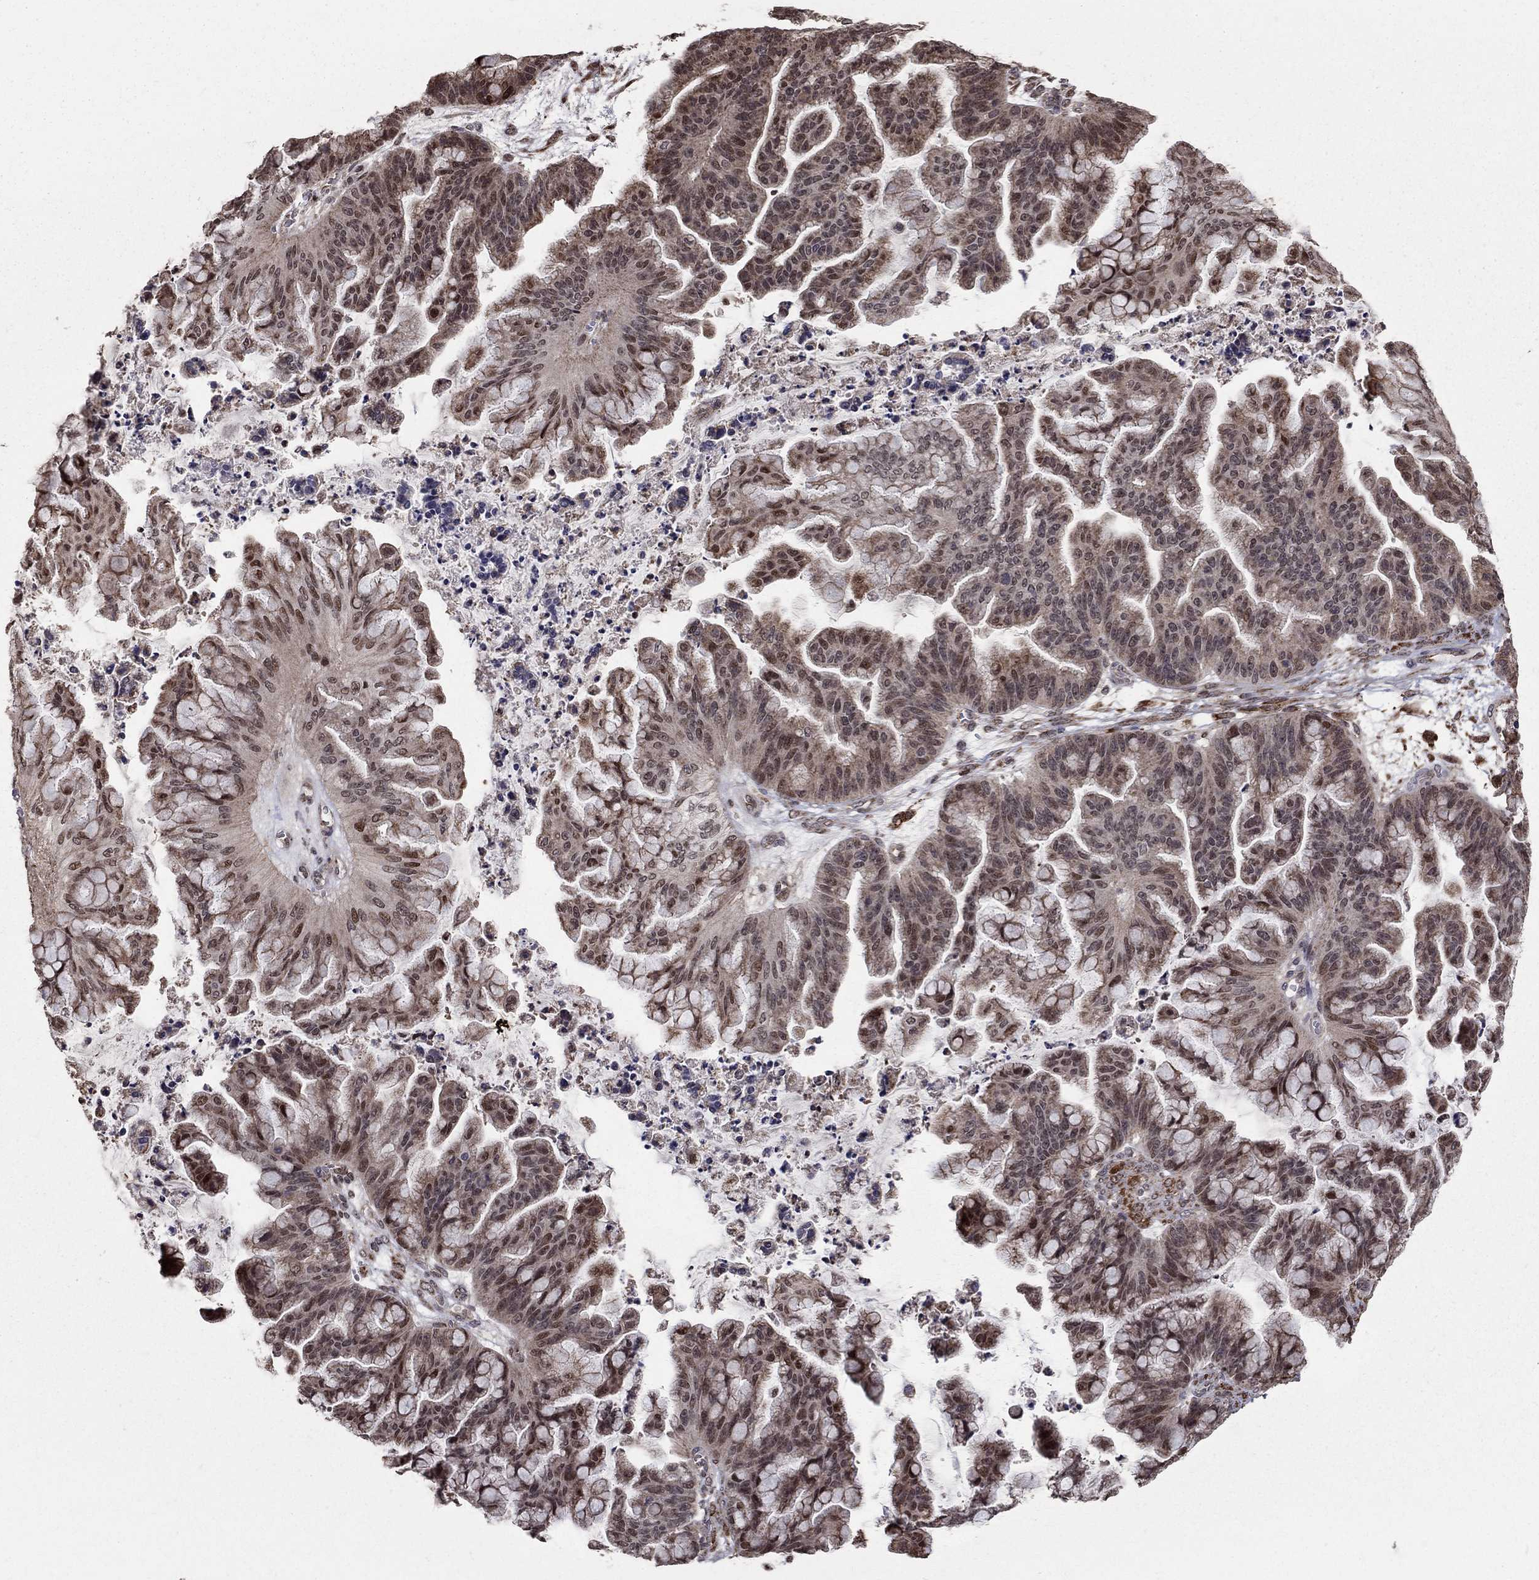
{"staining": {"intensity": "moderate", "quantity": "<25%", "location": "nuclear"}, "tissue": "ovarian cancer", "cell_type": "Tumor cells", "image_type": "cancer", "snomed": [{"axis": "morphology", "description": "Cystadenocarcinoma, mucinous, NOS"}, {"axis": "topography", "description": "Ovary"}], "caption": "A photomicrograph of human ovarian cancer stained for a protein shows moderate nuclear brown staining in tumor cells. (brown staining indicates protein expression, while blue staining denotes nuclei).", "gene": "ACOT13", "patient": {"sex": "female", "age": 67}}